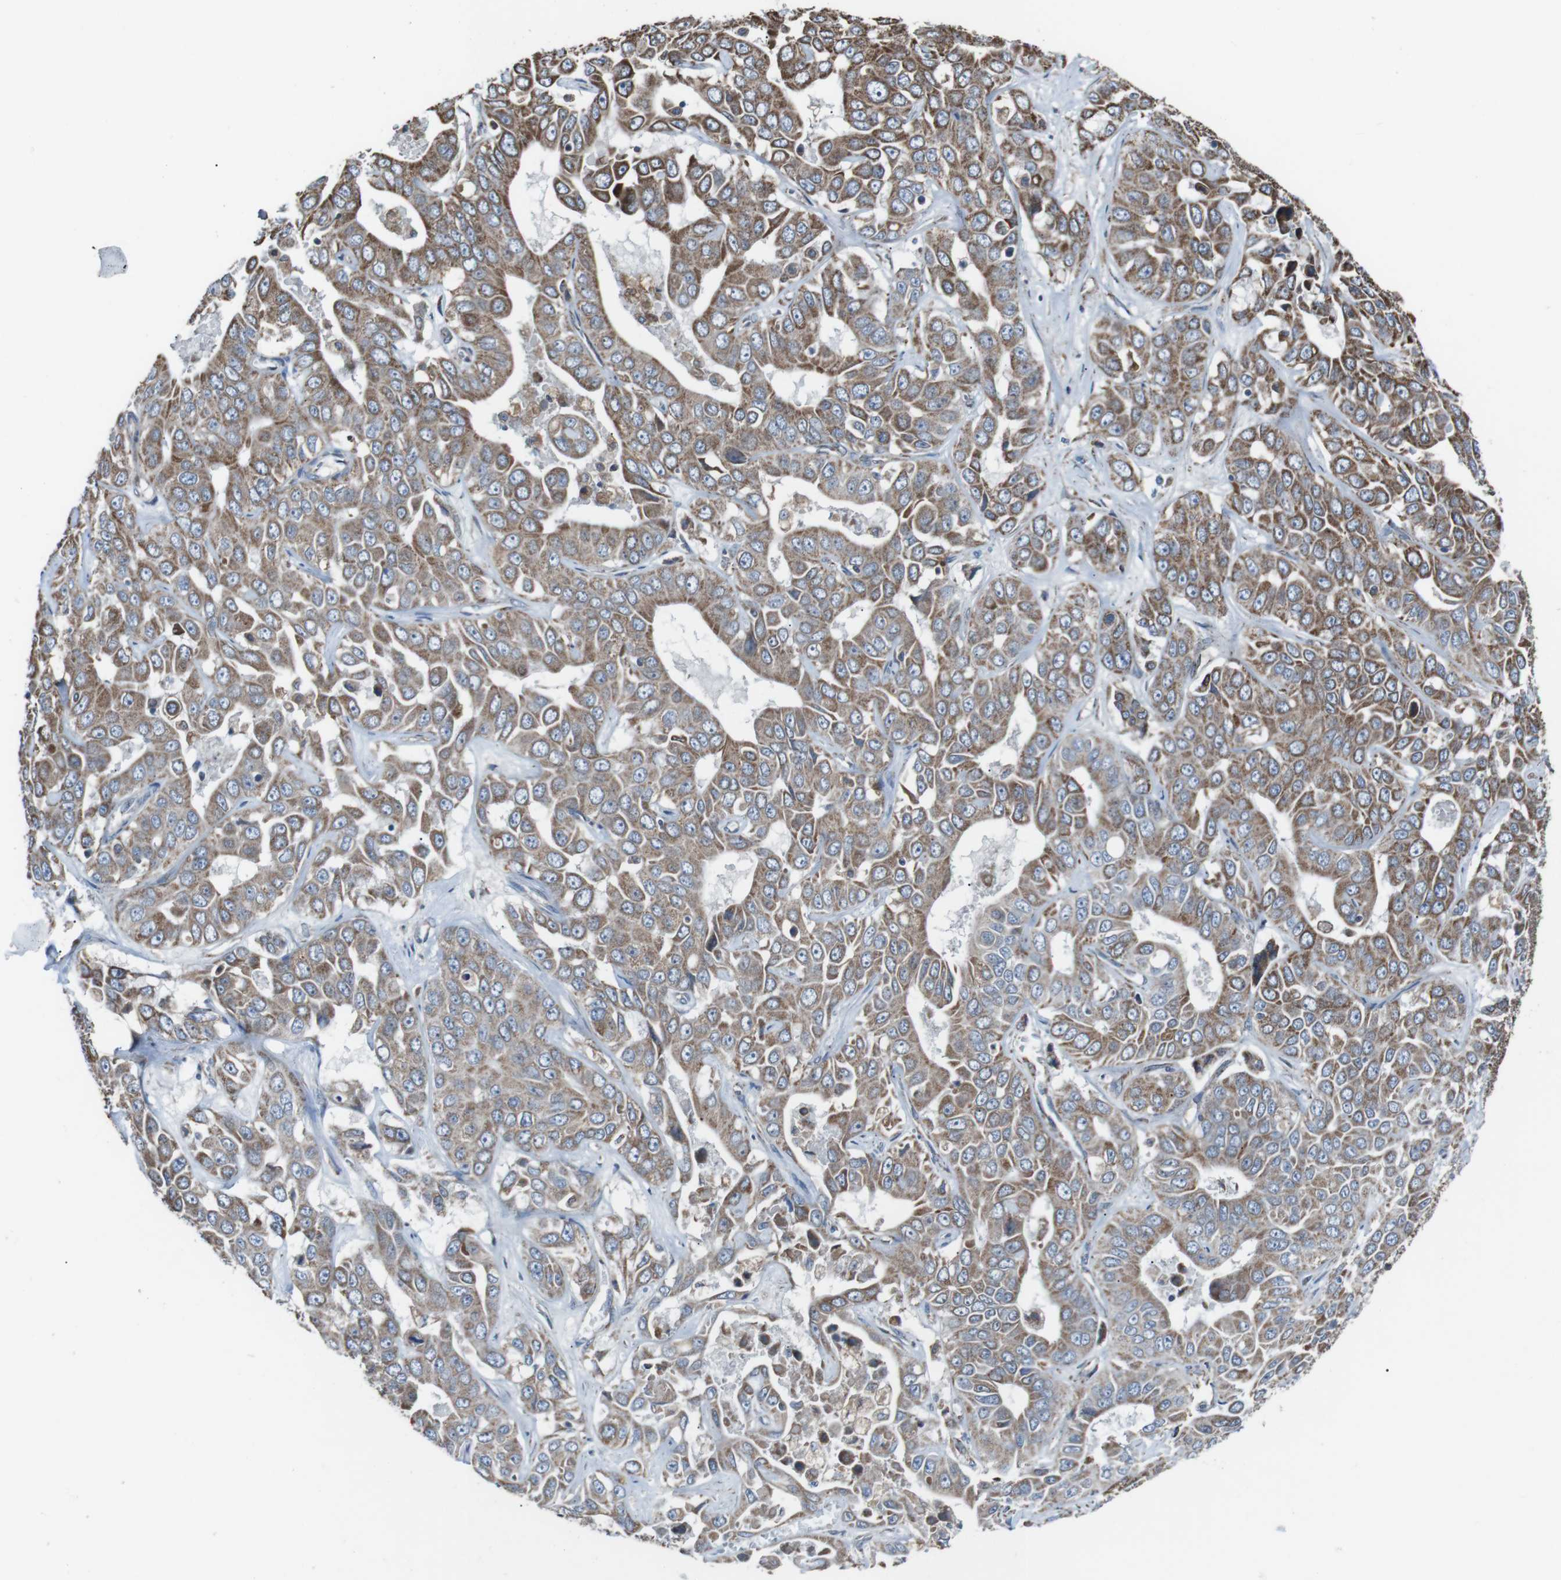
{"staining": {"intensity": "moderate", "quantity": ">75%", "location": "cytoplasmic/membranous"}, "tissue": "liver cancer", "cell_type": "Tumor cells", "image_type": "cancer", "snomed": [{"axis": "morphology", "description": "Cholangiocarcinoma"}, {"axis": "topography", "description": "Liver"}], "caption": "High-magnification brightfield microscopy of cholangiocarcinoma (liver) stained with DAB (brown) and counterstained with hematoxylin (blue). tumor cells exhibit moderate cytoplasmic/membranous positivity is identified in approximately>75% of cells.", "gene": "CISD2", "patient": {"sex": "female", "age": 52}}